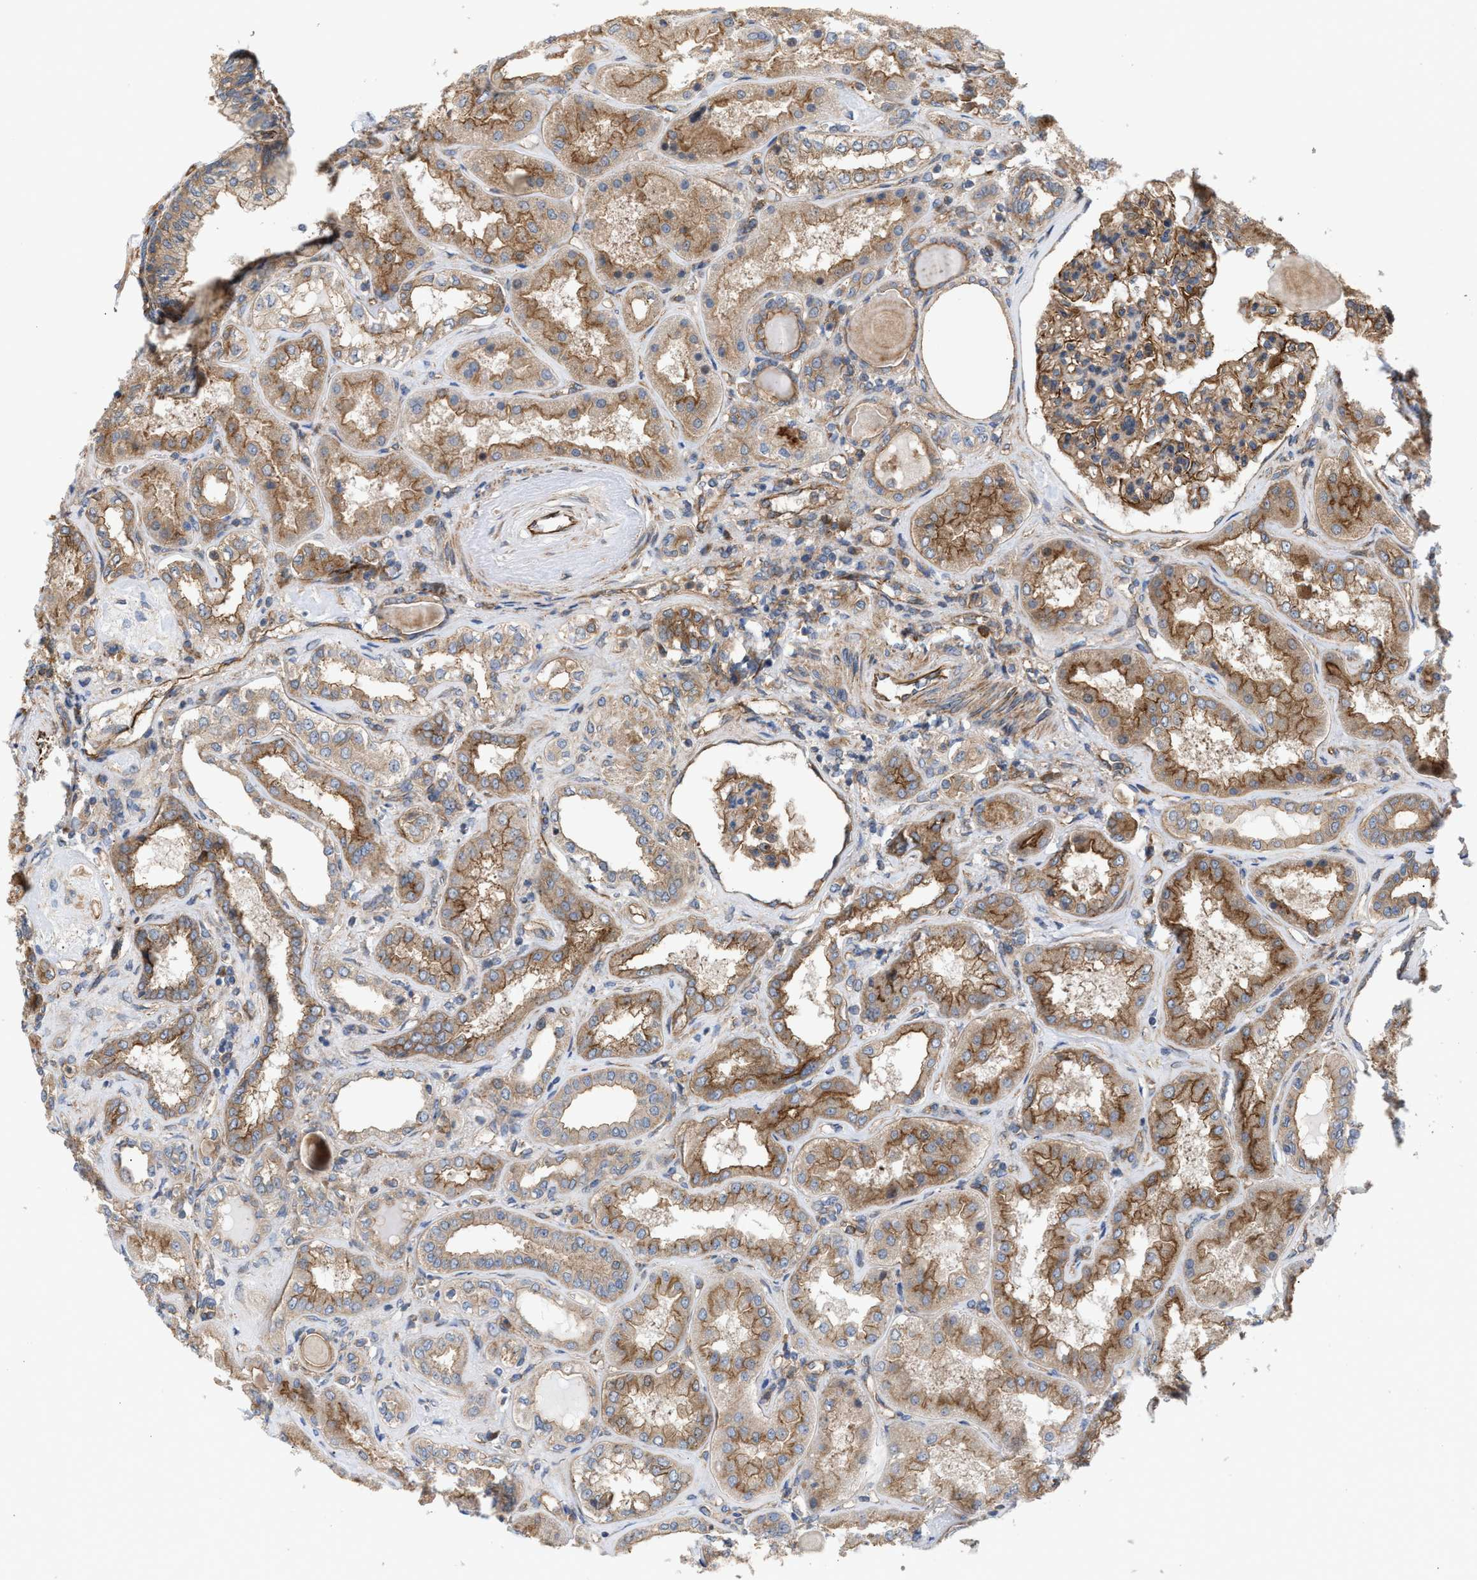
{"staining": {"intensity": "moderate", "quantity": ">75%", "location": "cytoplasmic/membranous"}, "tissue": "kidney", "cell_type": "Cells in glomeruli", "image_type": "normal", "snomed": [{"axis": "morphology", "description": "Normal tissue, NOS"}, {"axis": "topography", "description": "Kidney"}], "caption": "Protein expression analysis of benign kidney shows moderate cytoplasmic/membranous positivity in about >75% of cells in glomeruli. The staining is performed using DAB brown chromogen to label protein expression. The nuclei are counter-stained blue using hematoxylin.", "gene": "EPS15L1", "patient": {"sex": "female", "age": 56}}